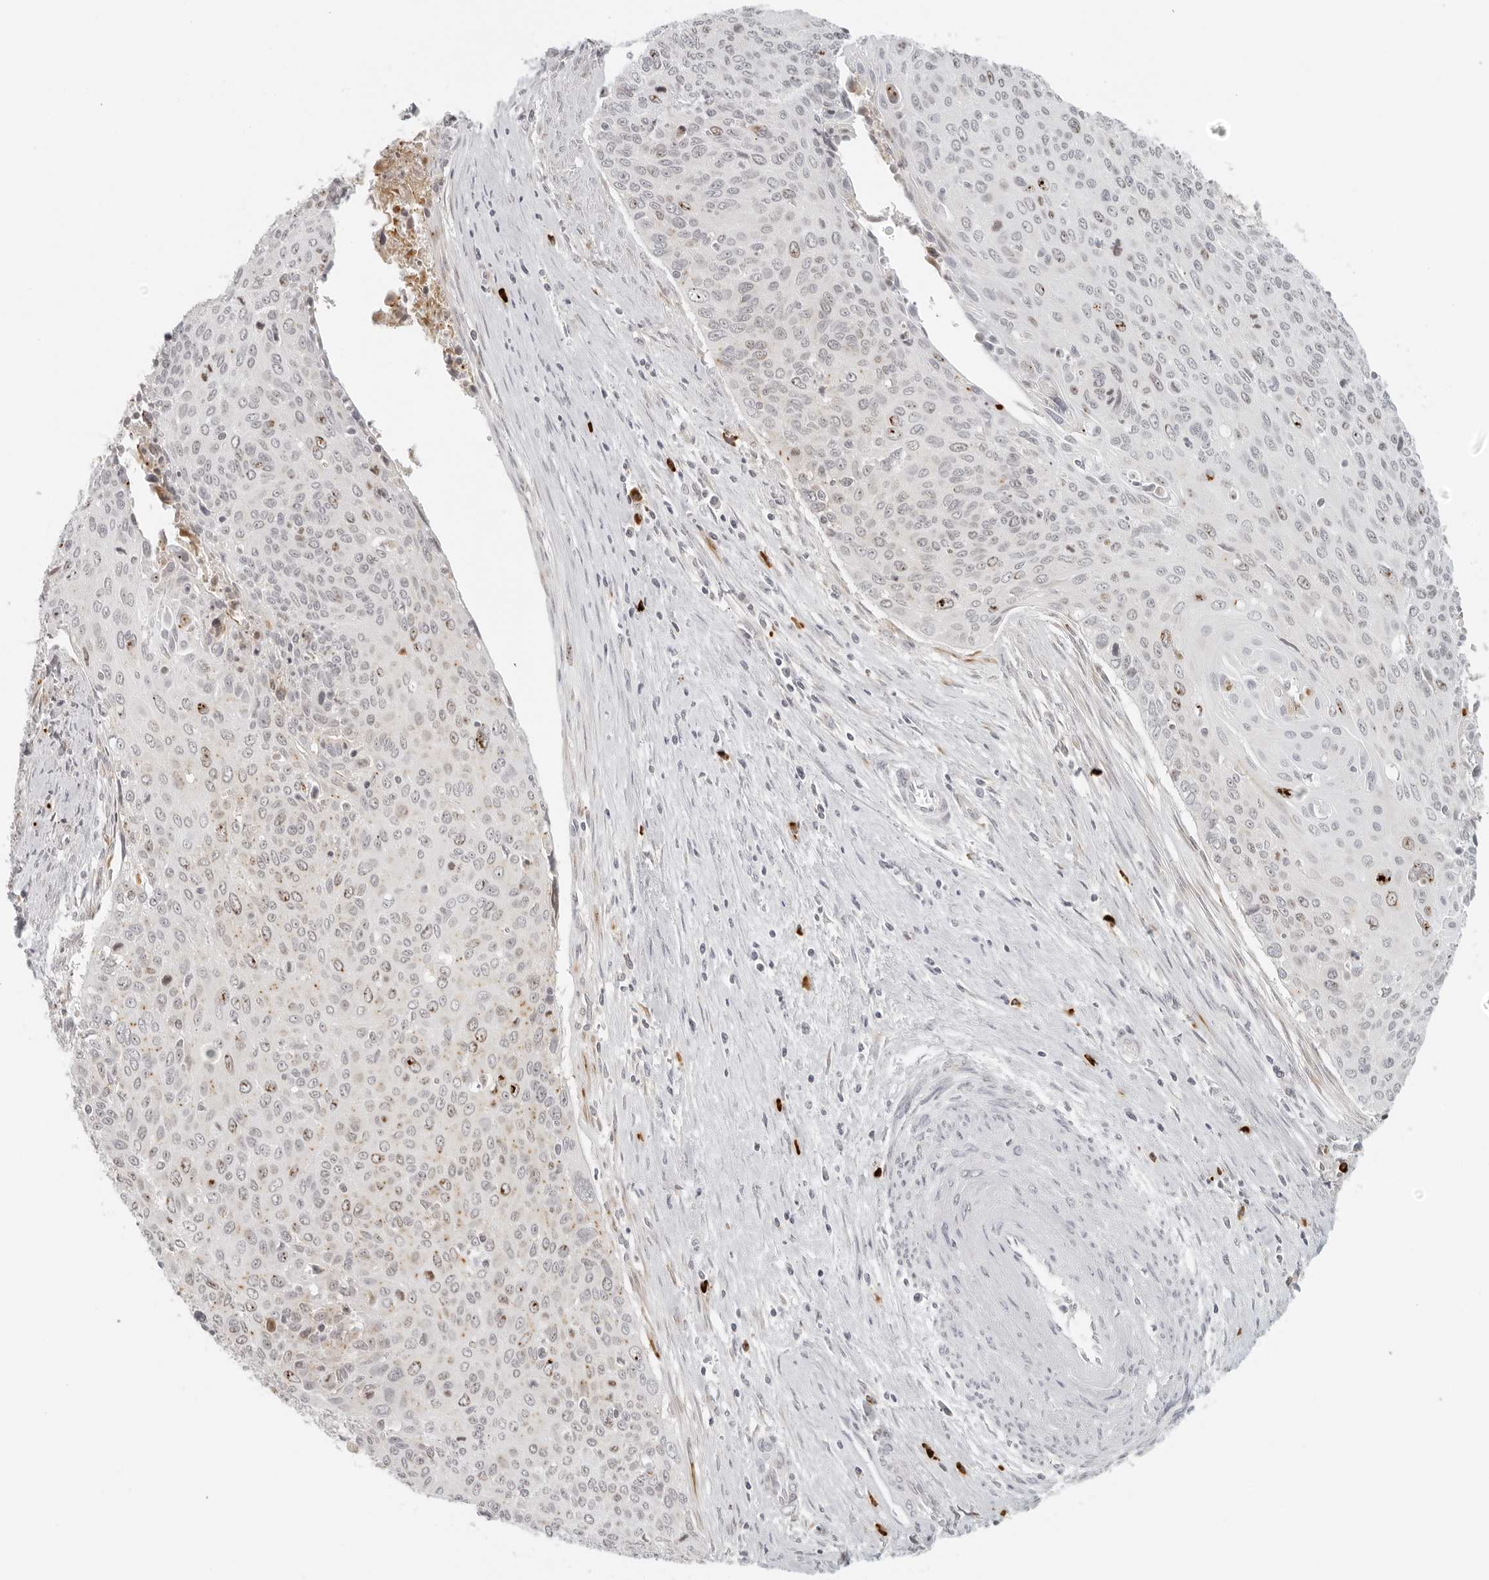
{"staining": {"intensity": "moderate", "quantity": "<25%", "location": "nuclear"}, "tissue": "cervical cancer", "cell_type": "Tumor cells", "image_type": "cancer", "snomed": [{"axis": "morphology", "description": "Squamous cell carcinoma, NOS"}, {"axis": "topography", "description": "Cervix"}], "caption": "A photomicrograph of human squamous cell carcinoma (cervical) stained for a protein demonstrates moderate nuclear brown staining in tumor cells.", "gene": "ZNF678", "patient": {"sex": "female", "age": 55}}